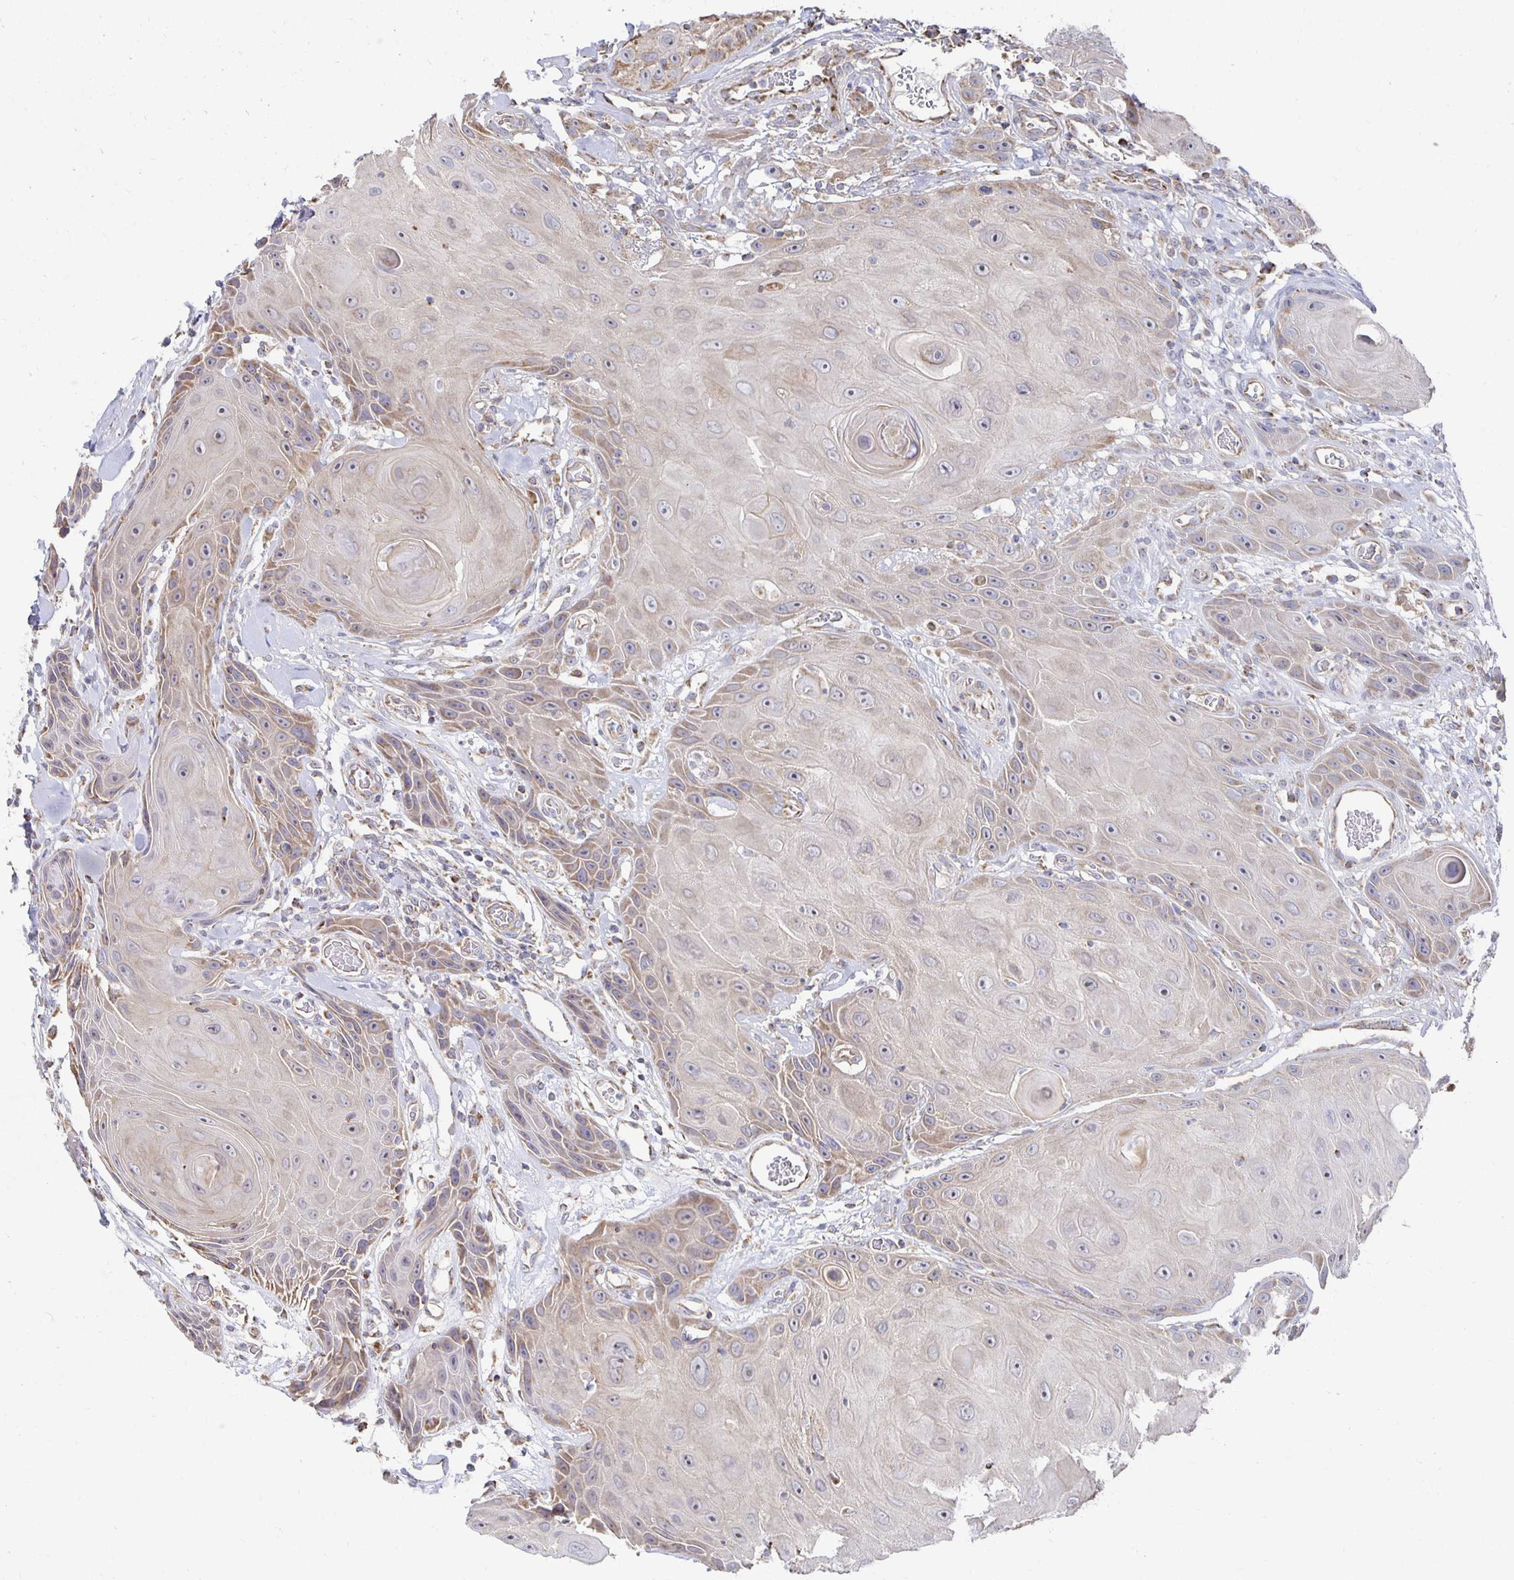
{"staining": {"intensity": "weak", "quantity": "25%-75%", "location": "cytoplasmic/membranous"}, "tissue": "head and neck cancer", "cell_type": "Tumor cells", "image_type": "cancer", "snomed": [{"axis": "morphology", "description": "Squamous cell carcinoma, NOS"}, {"axis": "topography", "description": "Oral tissue"}, {"axis": "topography", "description": "Head-Neck"}], "caption": "An image showing weak cytoplasmic/membranous staining in about 25%-75% of tumor cells in head and neck cancer, as visualized by brown immunohistochemical staining.", "gene": "NKX2-8", "patient": {"sex": "male", "age": 49}}